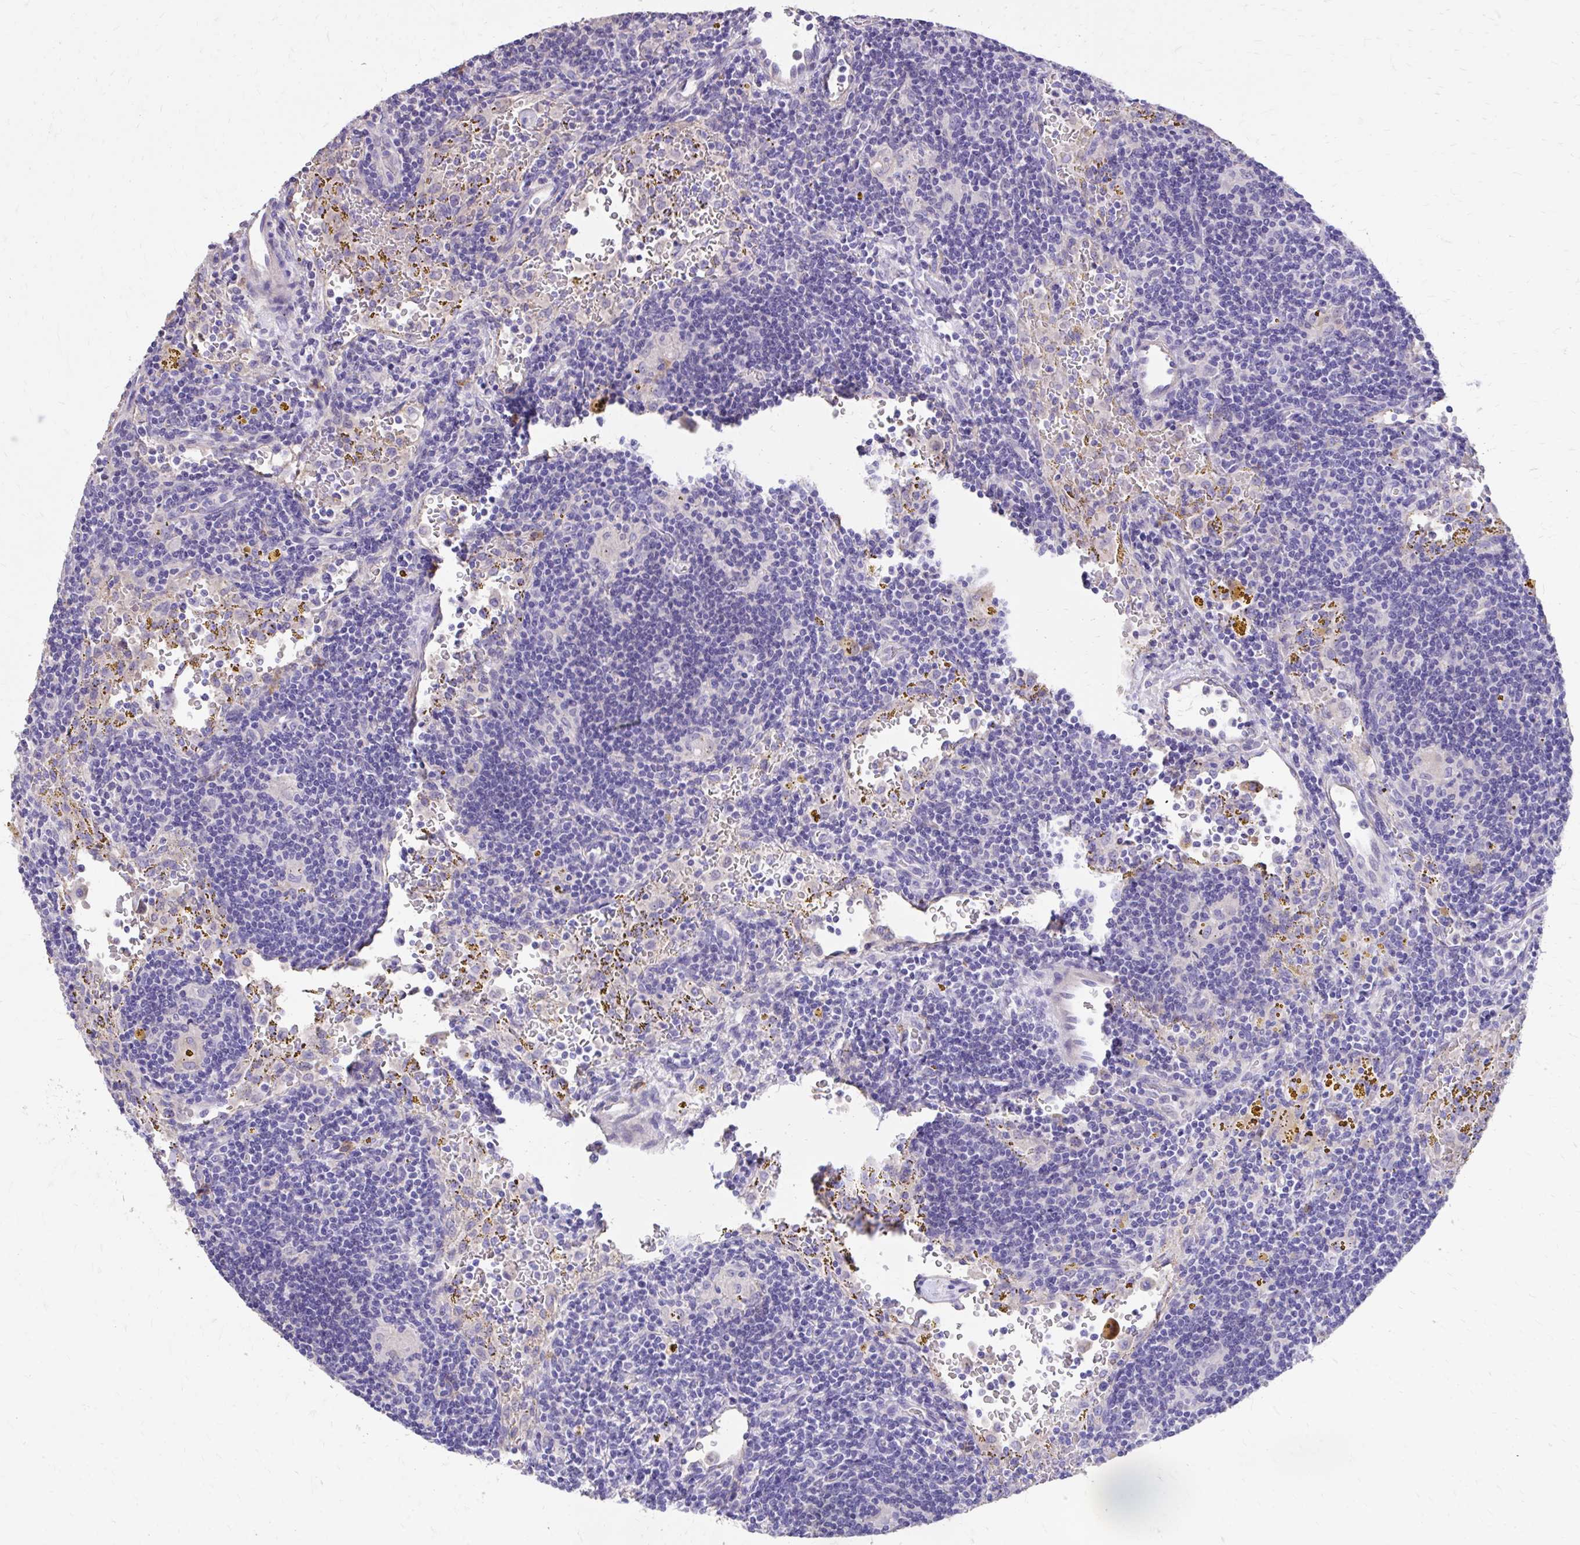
{"staining": {"intensity": "negative", "quantity": "none", "location": "none"}, "tissue": "lymphoma", "cell_type": "Tumor cells", "image_type": "cancer", "snomed": [{"axis": "morphology", "description": "Malignant lymphoma, non-Hodgkin's type, Low grade"}, {"axis": "topography", "description": "Spleen"}], "caption": "A photomicrograph of low-grade malignant lymphoma, non-Hodgkin's type stained for a protein exhibits no brown staining in tumor cells.", "gene": "EPB41L1", "patient": {"sex": "female", "age": 70}}